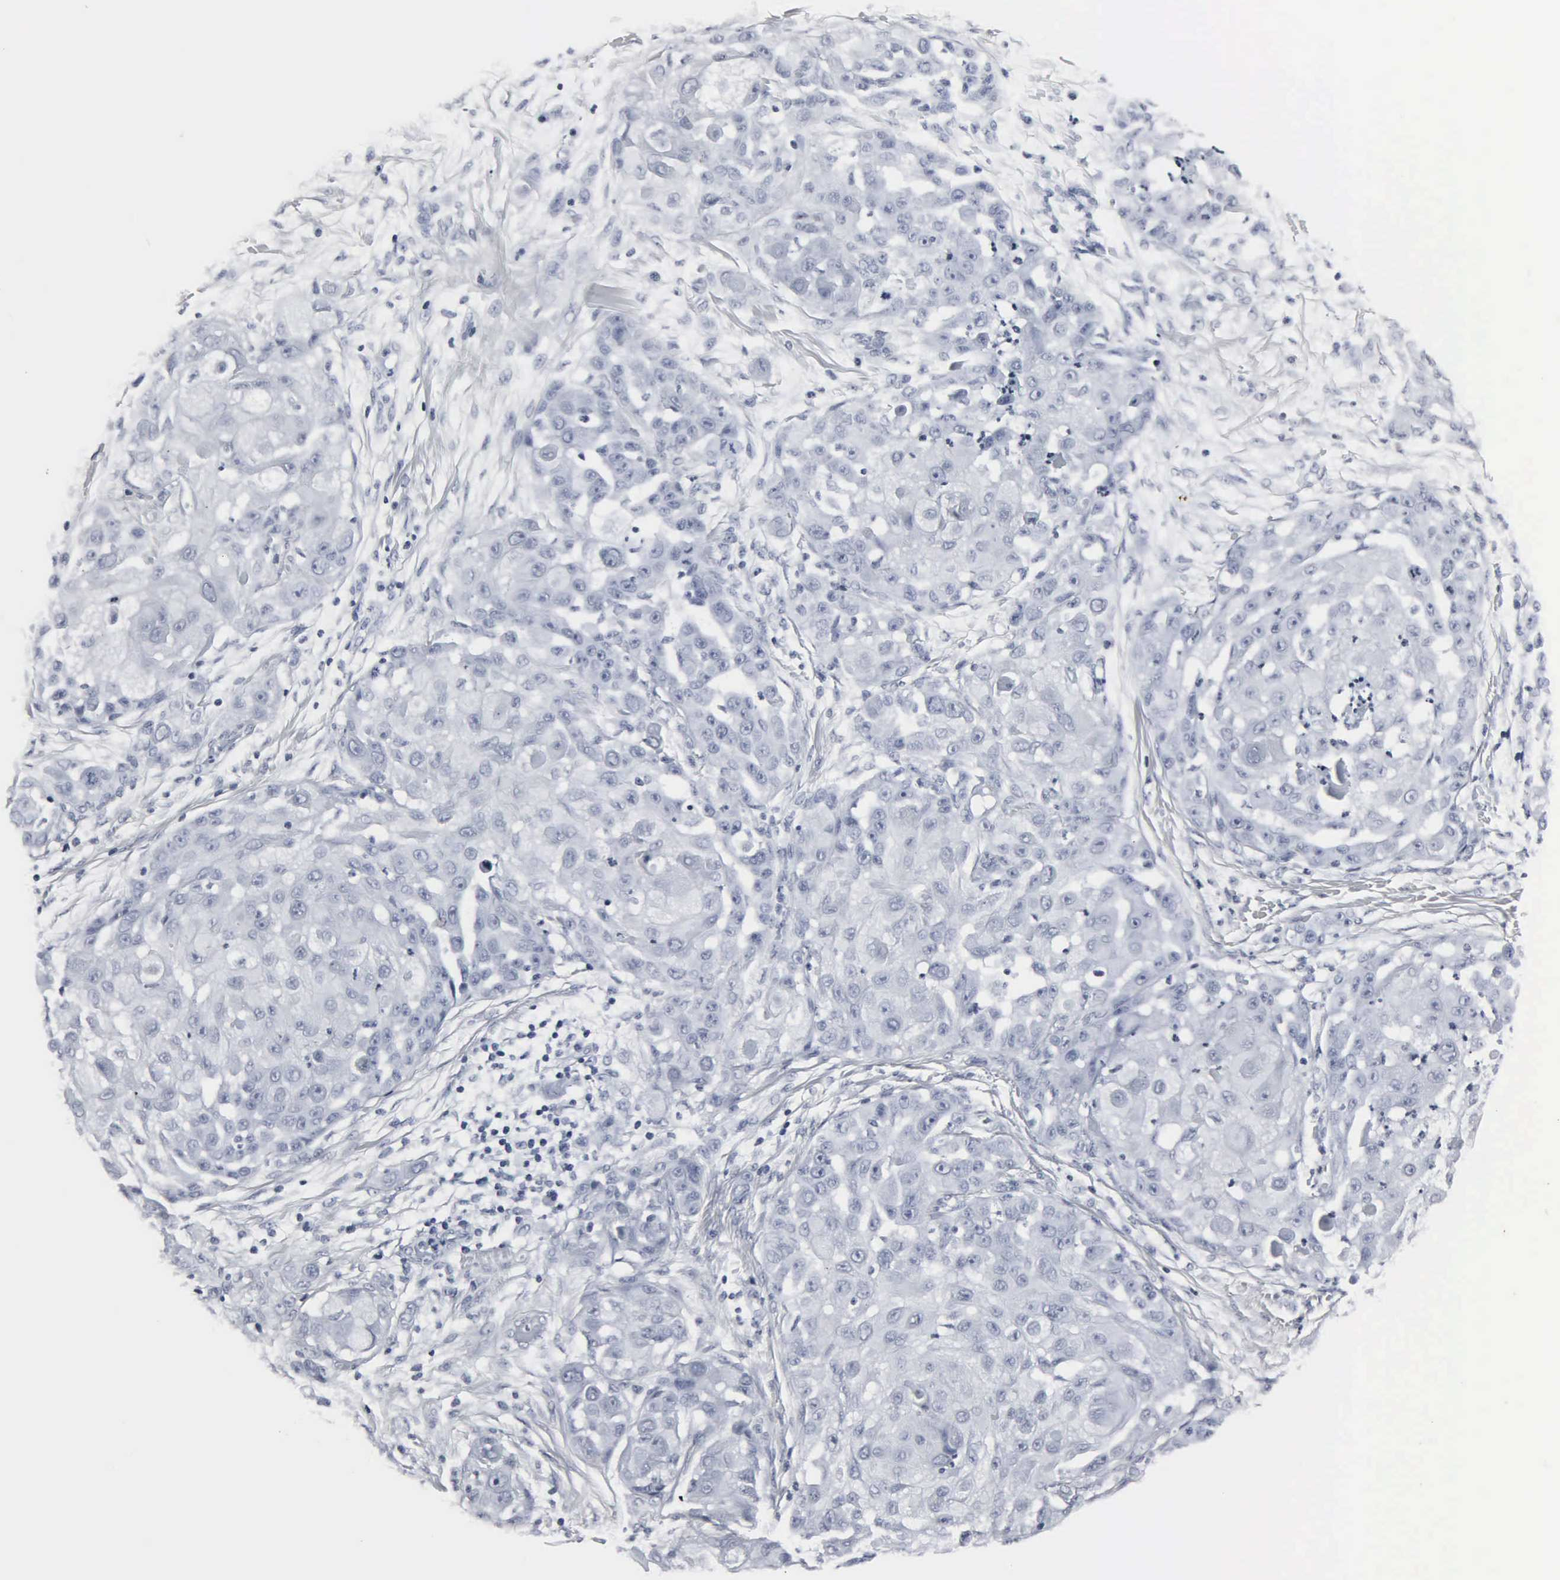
{"staining": {"intensity": "negative", "quantity": "none", "location": "none"}, "tissue": "skin cancer", "cell_type": "Tumor cells", "image_type": "cancer", "snomed": [{"axis": "morphology", "description": "Squamous cell carcinoma, NOS"}, {"axis": "topography", "description": "Skin"}], "caption": "The histopathology image reveals no staining of tumor cells in skin cancer.", "gene": "DGCR2", "patient": {"sex": "female", "age": 57}}